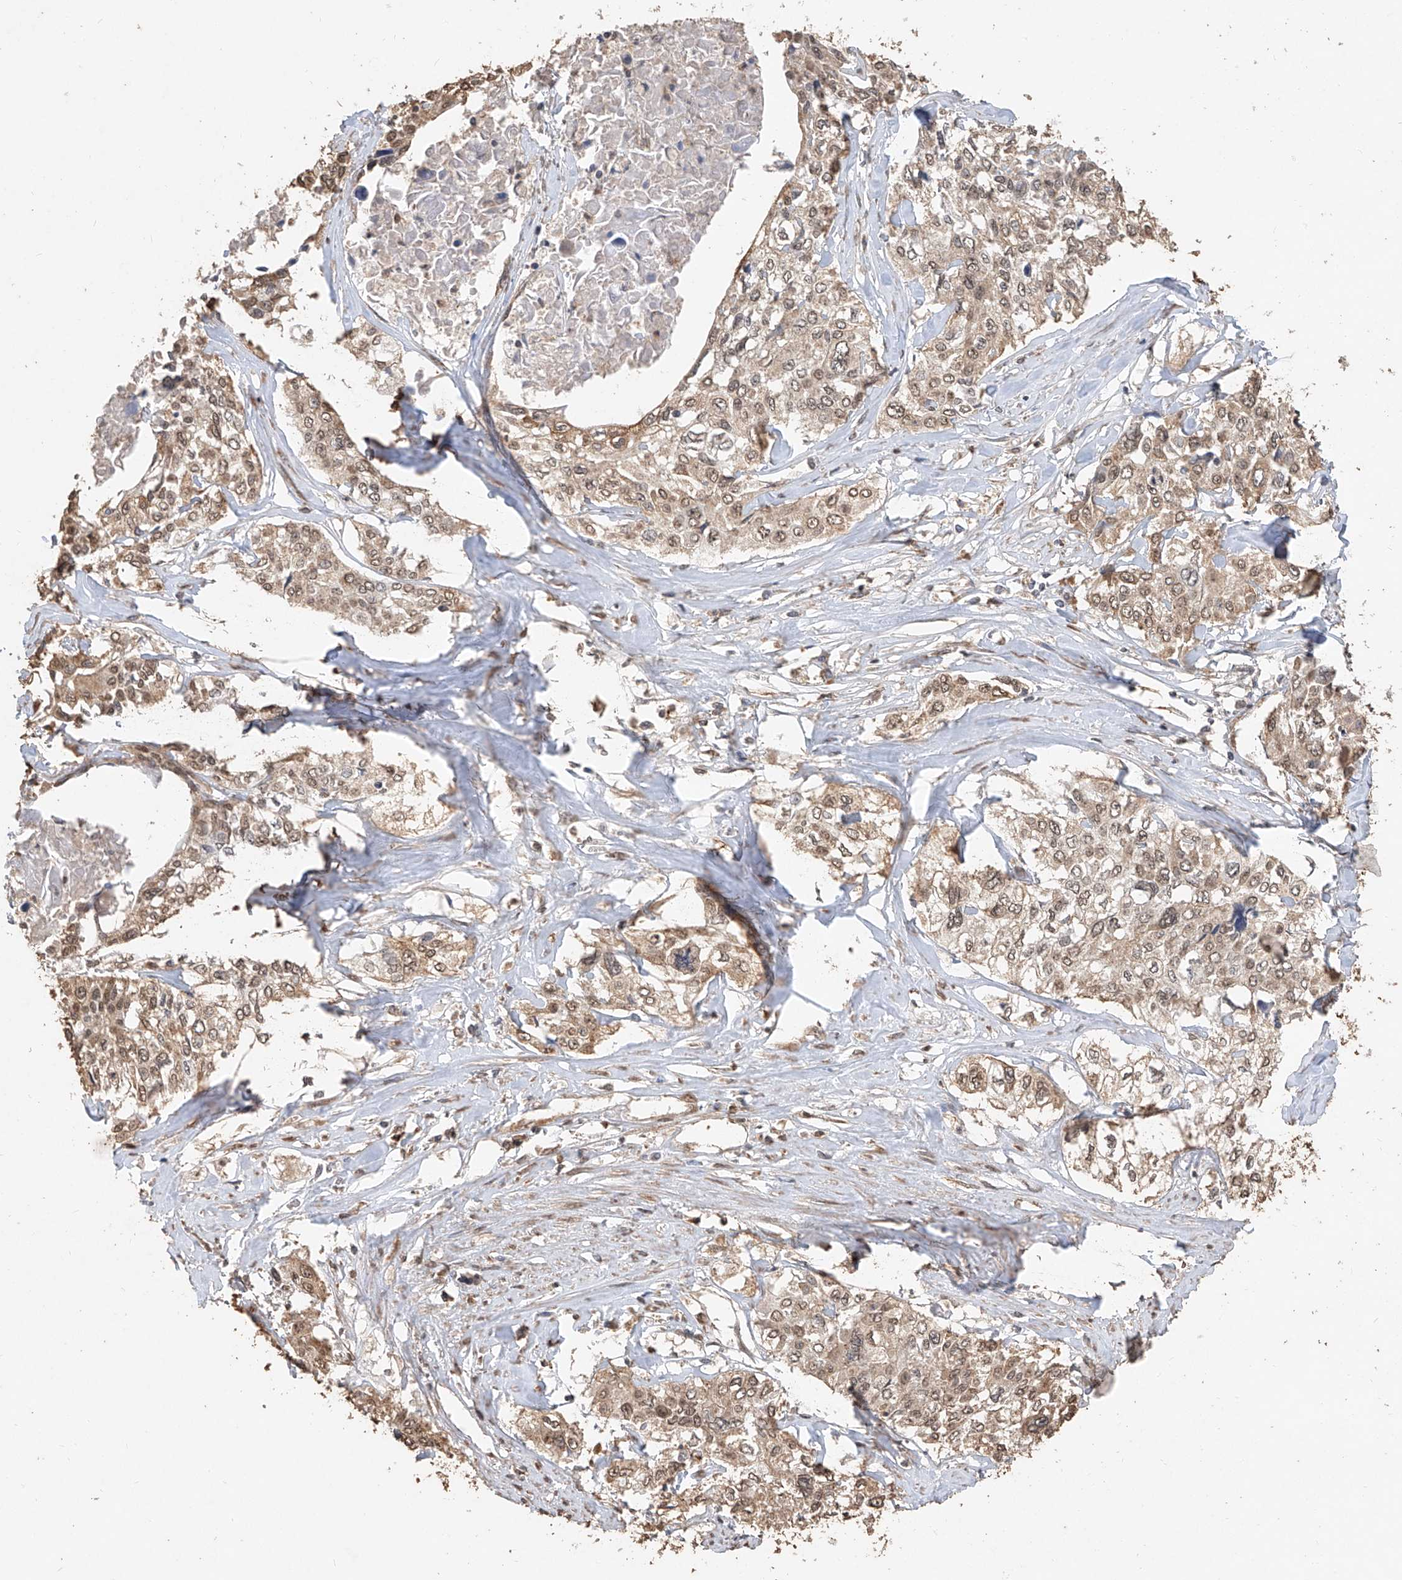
{"staining": {"intensity": "moderate", "quantity": ">75%", "location": "cytoplasmic/membranous,nuclear"}, "tissue": "cervical cancer", "cell_type": "Tumor cells", "image_type": "cancer", "snomed": [{"axis": "morphology", "description": "Squamous cell carcinoma, NOS"}, {"axis": "topography", "description": "Cervix"}], "caption": "Immunohistochemical staining of human cervical squamous cell carcinoma shows medium levels of moderate cytoplasmic/membranous and nuclear protein positivity in approximately >75% of tumor cells.", "gene": "ELOVL1", "patient": {"sex": "female", "age": 31}}